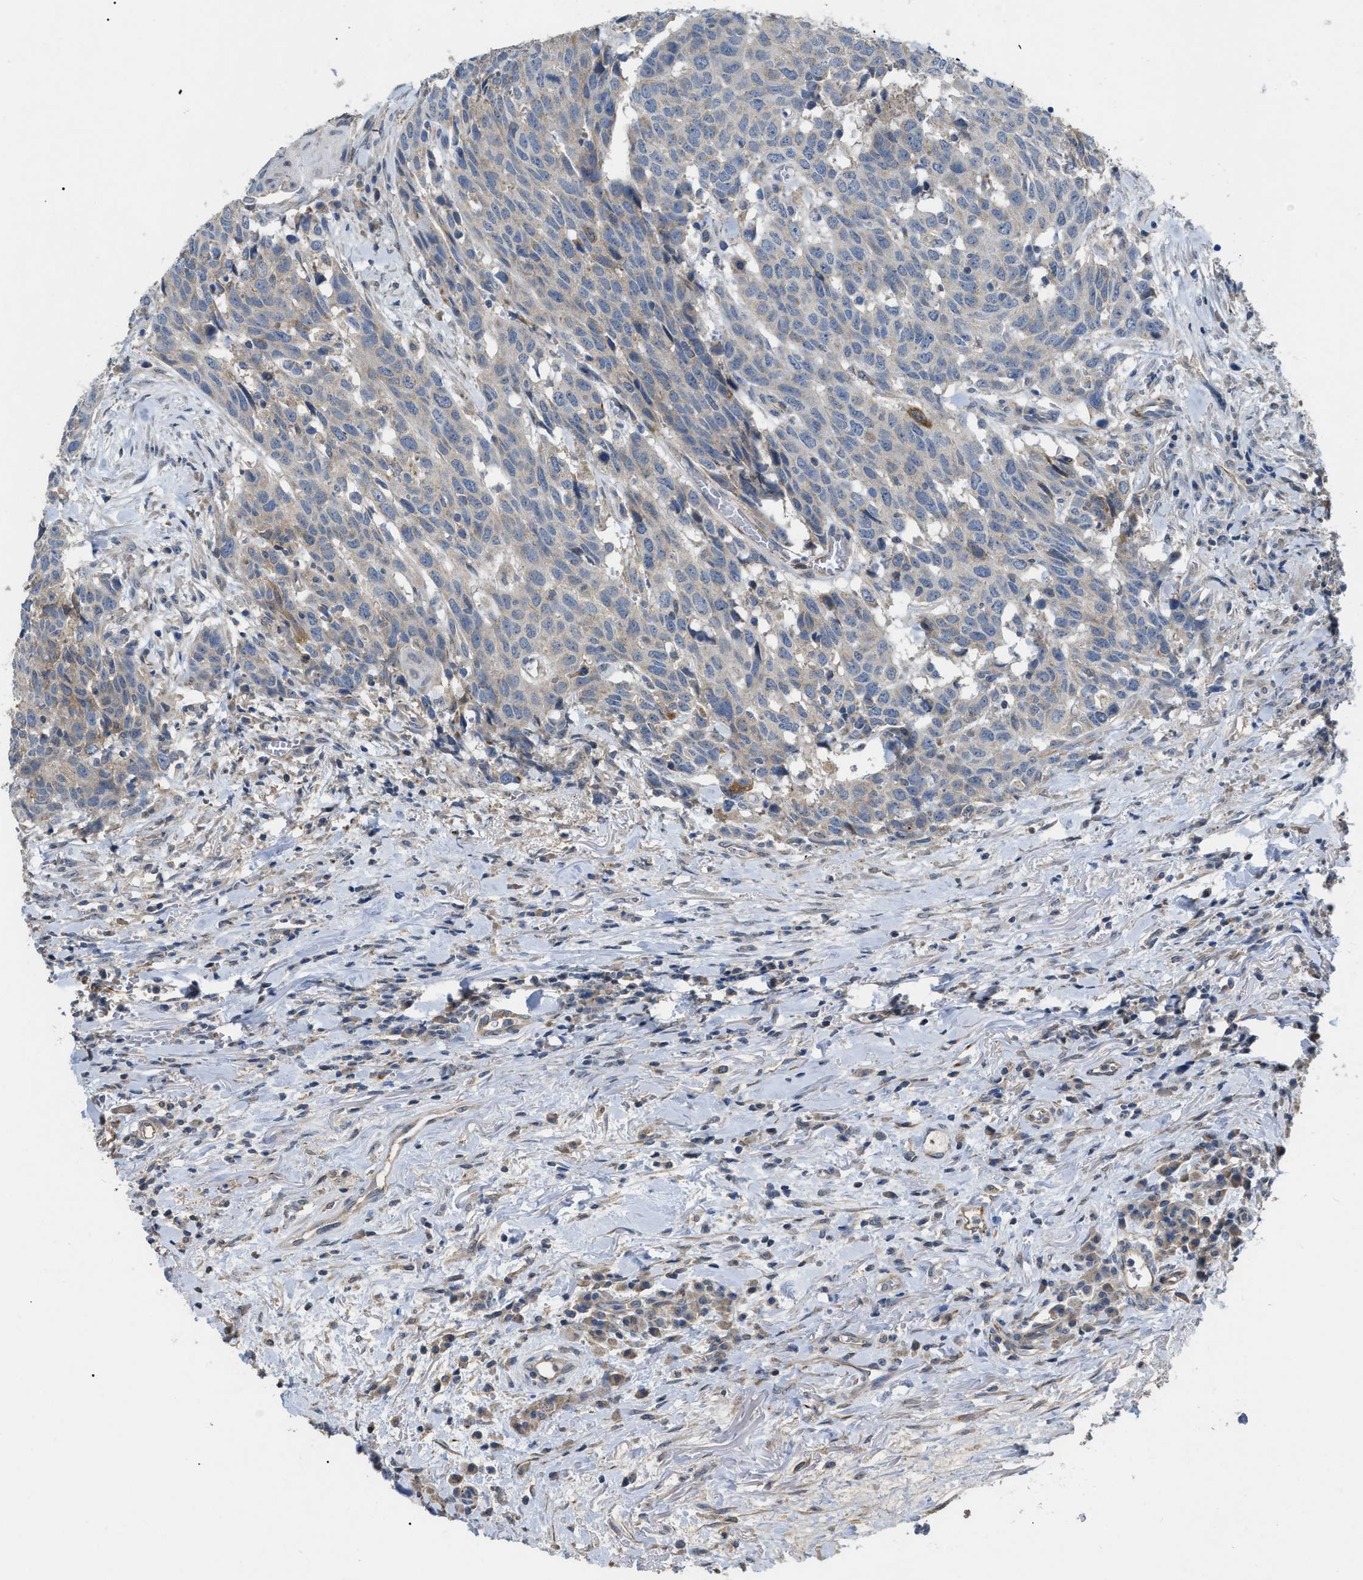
{"staining": {"intensity": "weak", "quantity": "<25%", "location": "cytoplasmic/membranous"}, "tissue": "head and neck cancer", "cell_type": "Tumor cells", "image_type": "cancer", "snomed": [{"axis": "morphology", "description": "Squamous cell carcinoma, NOS"}, {"axis": "topography", "description": "Head-Neck"}], "caption": "Immunohistochemical staining of human head and neck cancer displays no significant expression in tumor cells. (DAB (3,3'-diaminobenzidine) IHC, high magnification).", "gene": "DHX58", "patient": {"sex": "male", "age": 66}}